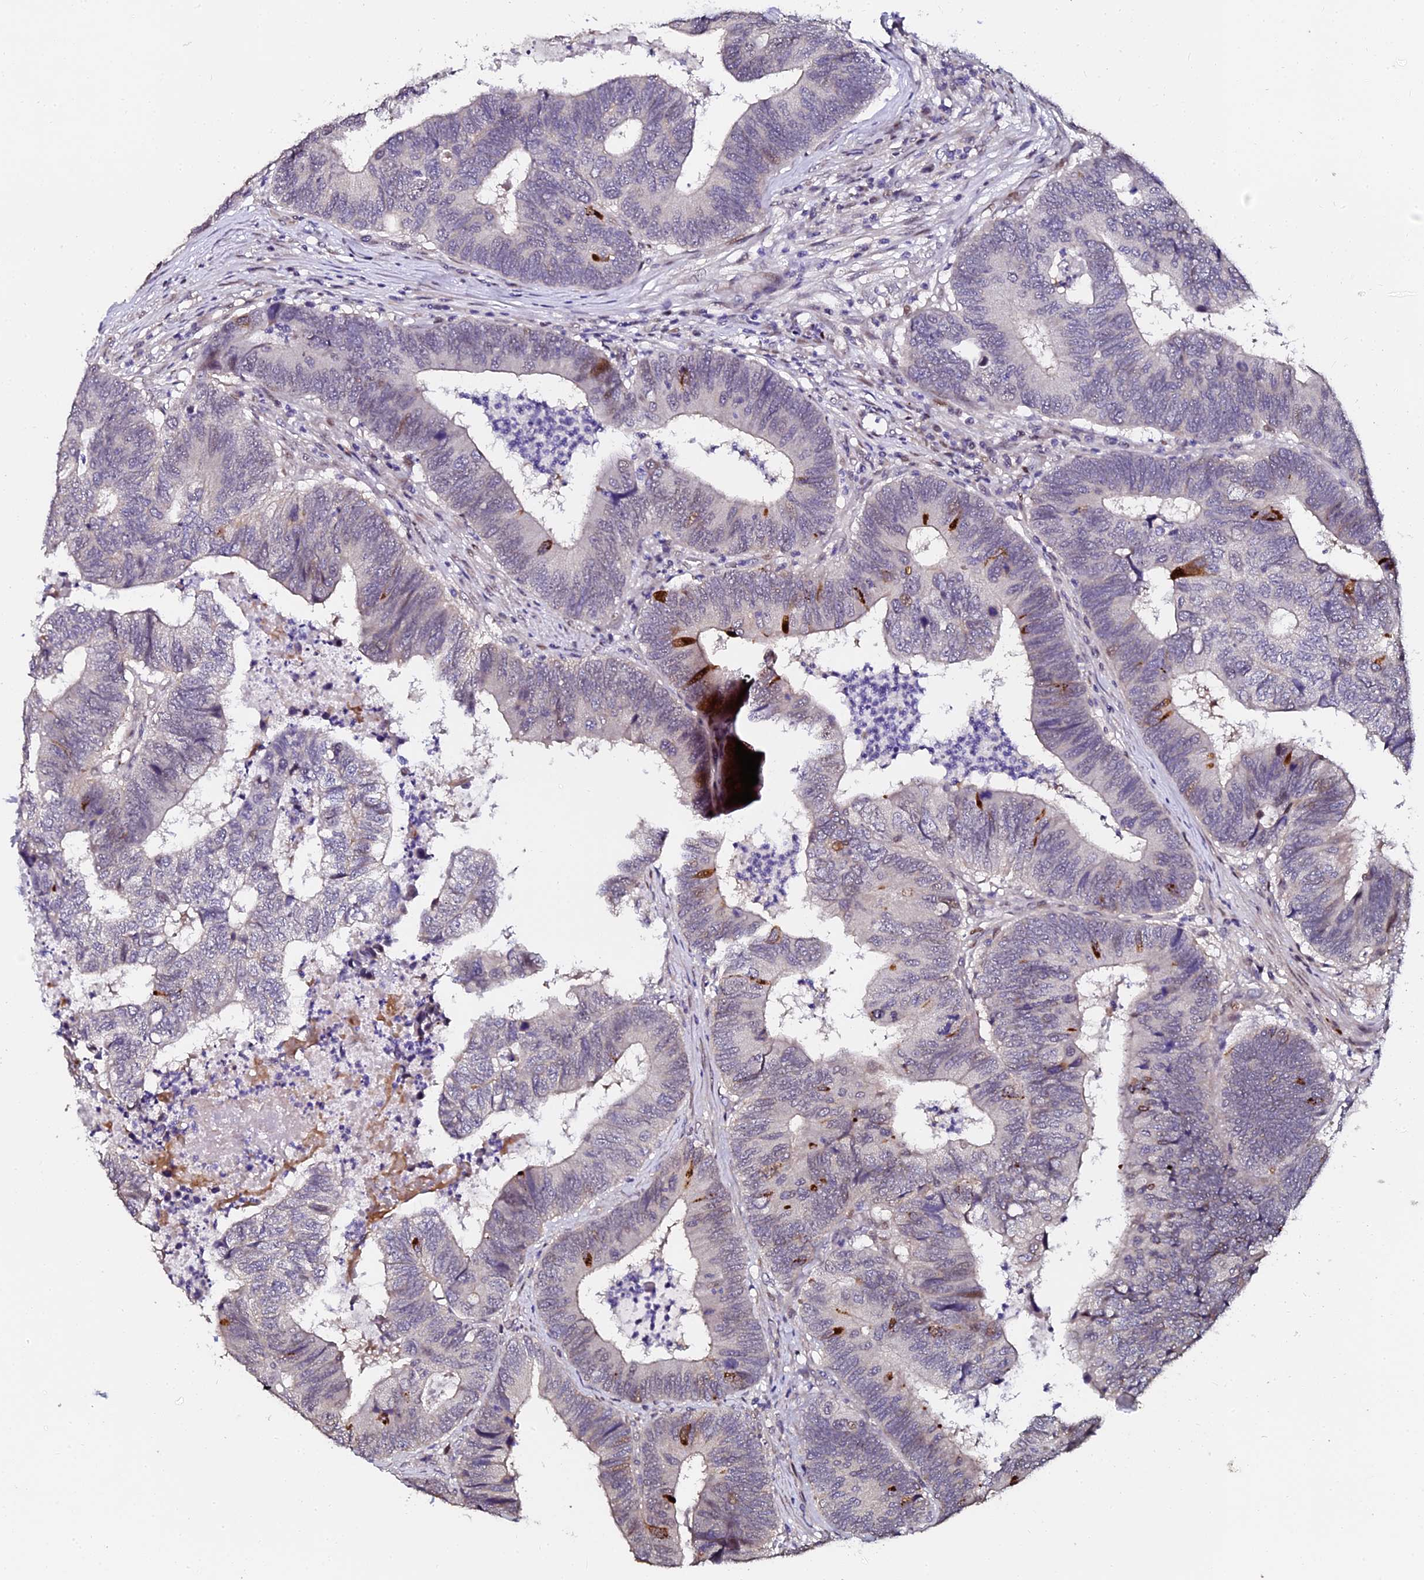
{"staining": {"intensity": "negative", "quantity": "none", "location": "none"}, "tissue": "colorectal cancer", "cell_type": "Tumor cells", "image_type": "cancer", "snomed": [{"axis": "morphology", "description": "Adenocarcinoma, NOS"}, {"axis": "topography", "description": "Colon"}], "caption": "This is a histopathology image of immunohistochemistry staining of colorectal adenocarcinoma, which shows no expression in tumor cells.", "gene": "GPN3", "patient": {"sex": "female", "age": 67}}